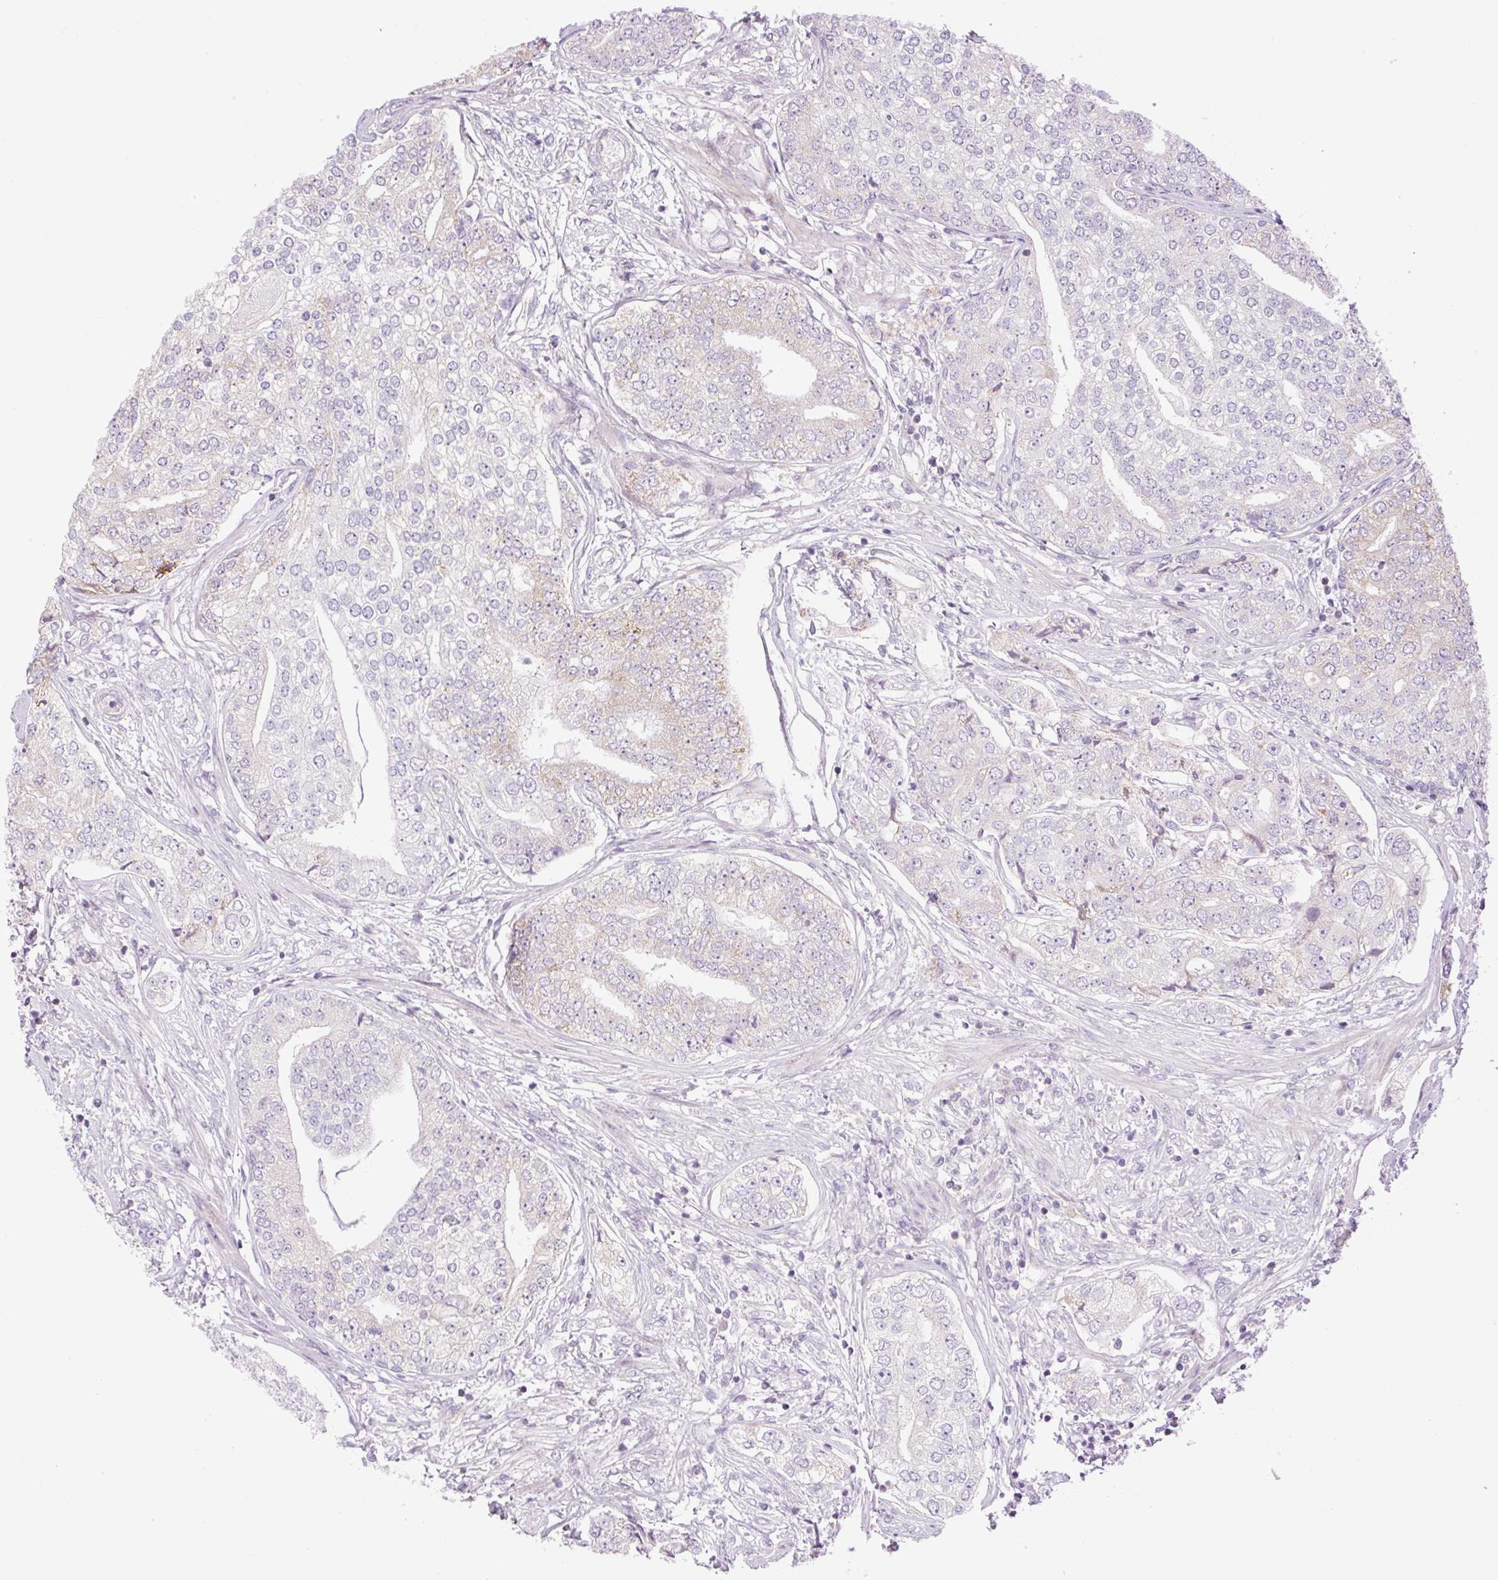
{"staining": {"intensity": "negative", "quantity": "none", "location": "none"}, "tissue": "prostate cancer", "cell_type": "Tumor cells", "image_type": "cancer", "snomed": [{"axis": "morphology", "description": "Adenocarcinoma, High grade"}, {"axis": "topography", "description": "Prostate"}], "caption": "Tumor cells are negative for protein expression in human adenocarcinoma (high-grade) (prostate).", "gene": "ZNF394", "patient": {"sex": "male", "age": 60}}